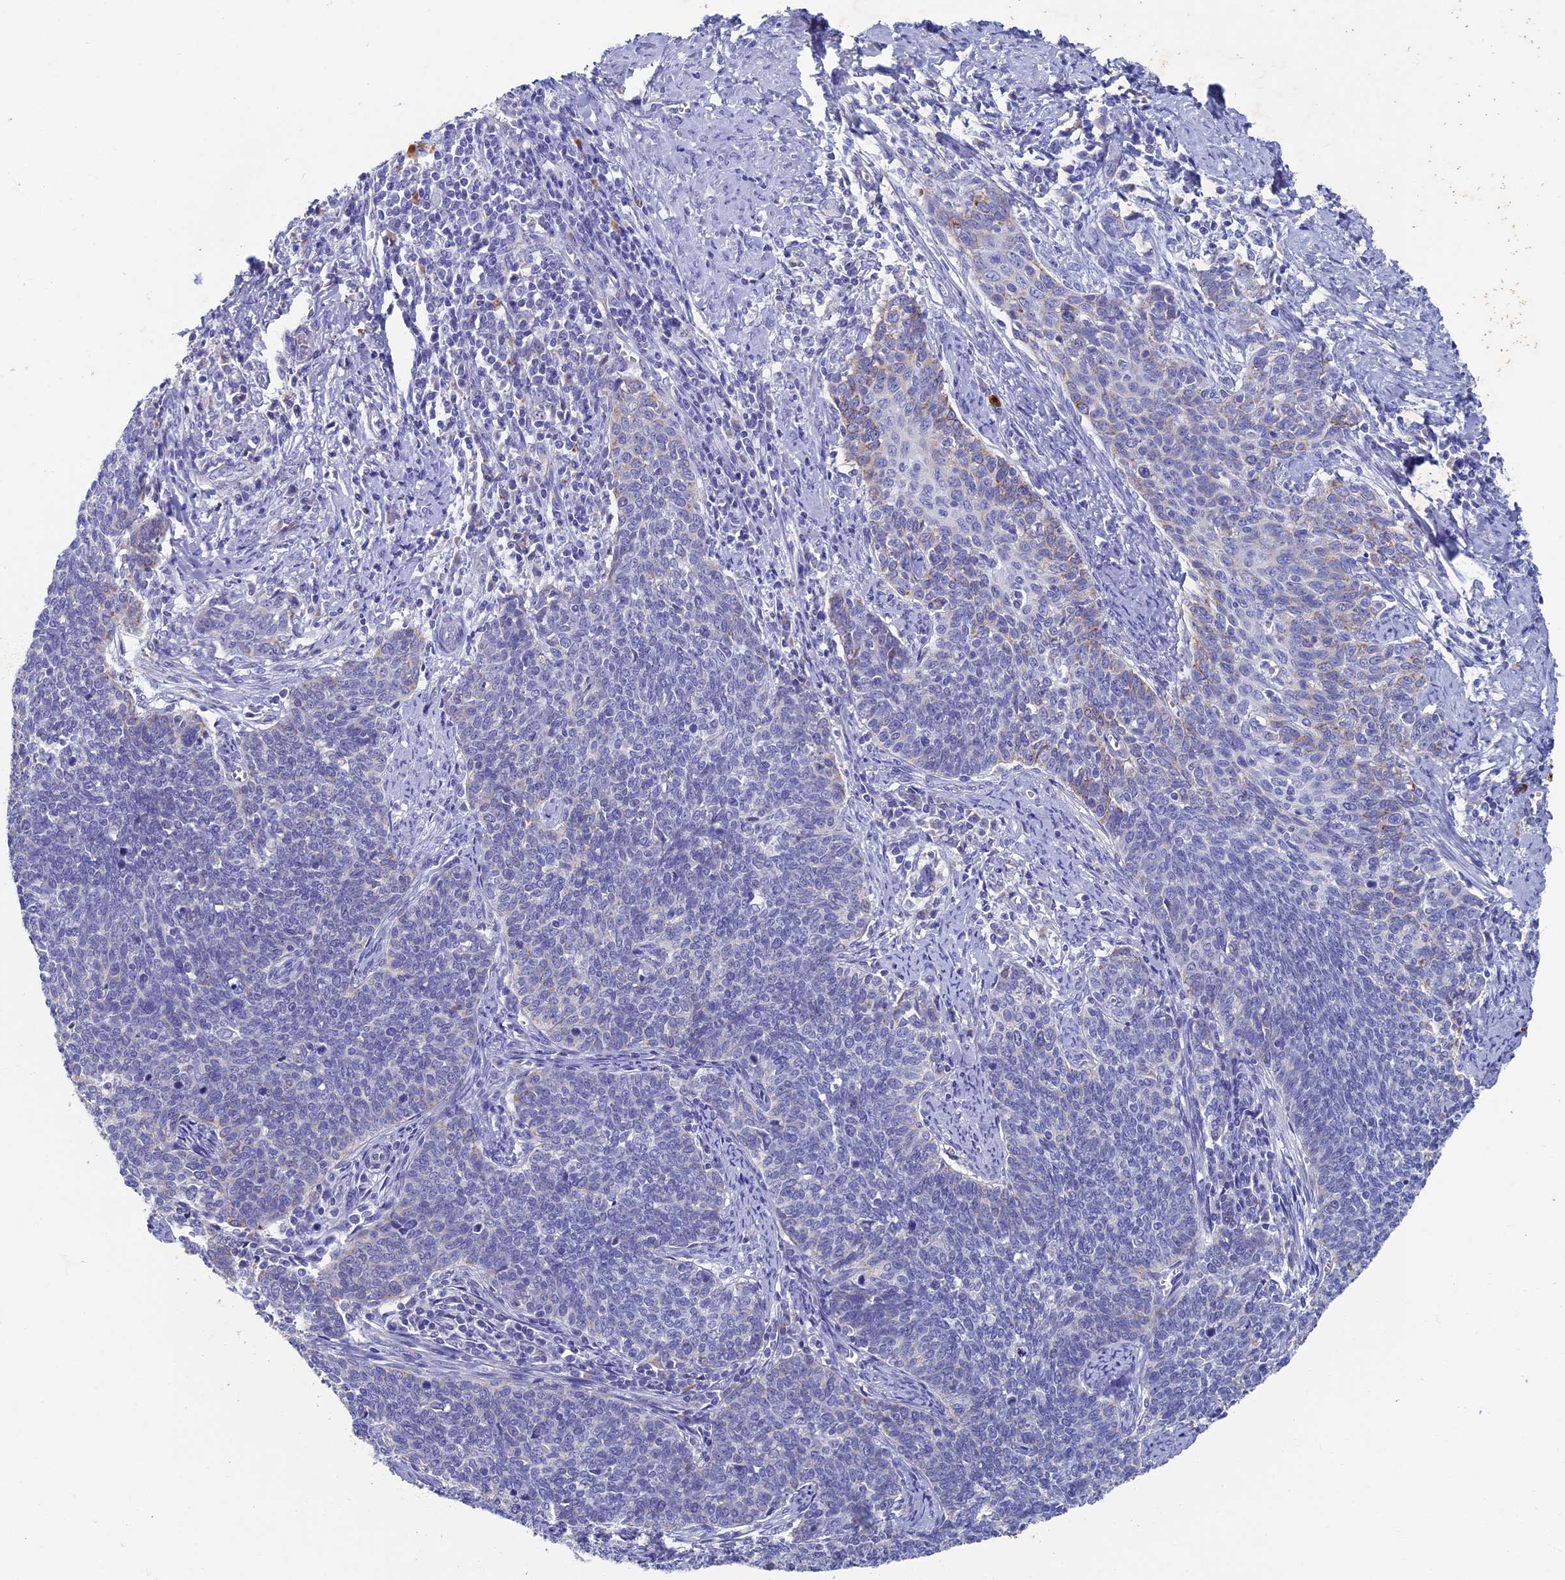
{"staining": {"intensity": "moderate", "quantity": "<25%", "location": "cytoplasmic/membranous"}, "tissue": "cervical cancer", "cell_type": "Tumor cells", "image_type": "cancer", "snomed": [{"axis": "morphology", "description": "Squamous cell carcinoma, NOS"}, {"axis": "topography", "description": "Cervix"}], "caption": "Immunohistochemical staining of cervical squamous cell carcinoma displays low levels of moderate cytoplasmic/membranous positivity in approximately <25% of tumor cells.", "gene": "OAT", "patient": {"sex": "female", "age": 39}}